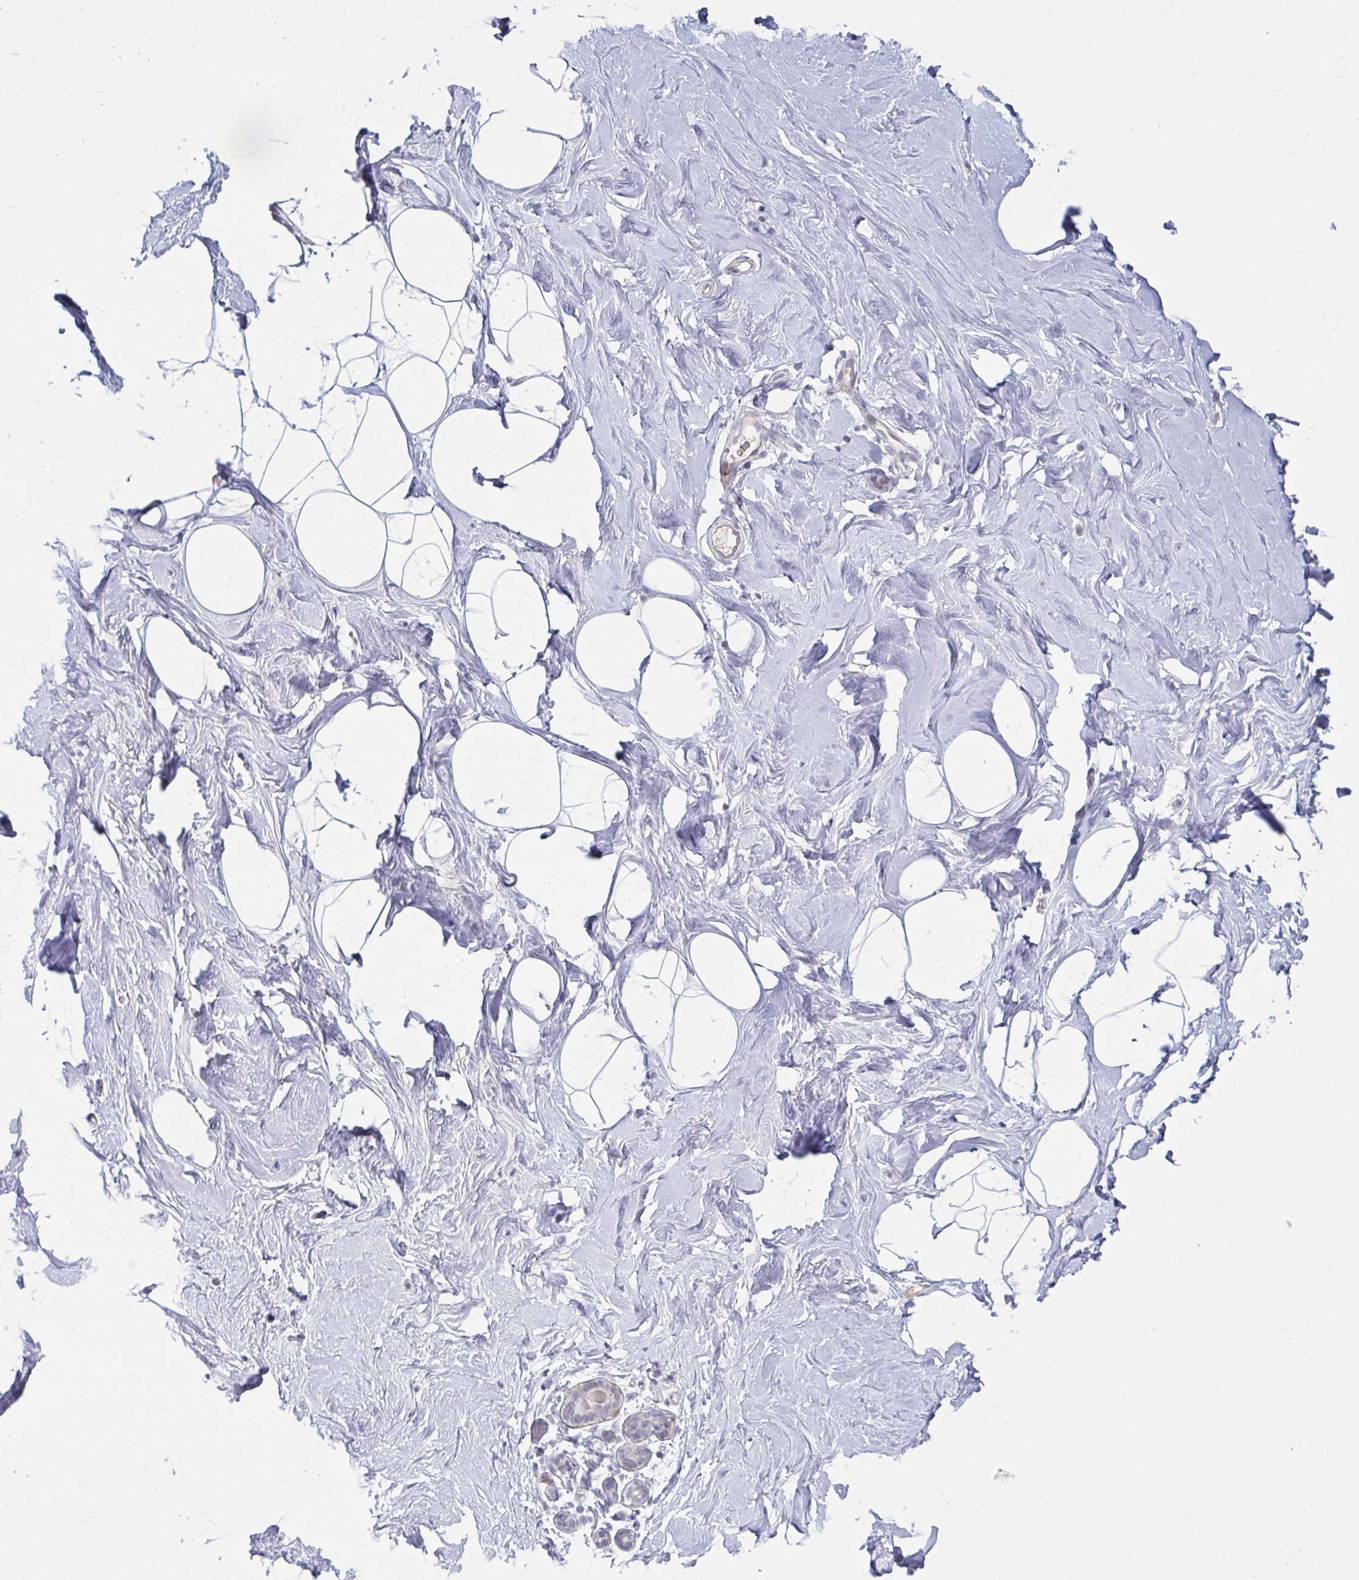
{"staining": {"intensity": "negative", "quantity": "none", "location": "none"}, "tissue": "breast", "cell_type": "Adipocytes", "image_type": "normal", "snomed": [{"axis": "morphology", "description": "Normal tissue, NOS"}, {"axis": "topography", "description": "Breast"}], "caption": "High power microscopy micrograph of an immunohistochemistry histopathology image of normal breast, revealing no significant positivity in adipocytes.", "gene": "RNASEH1", "patient": {"sex": "female", "age": 32}}